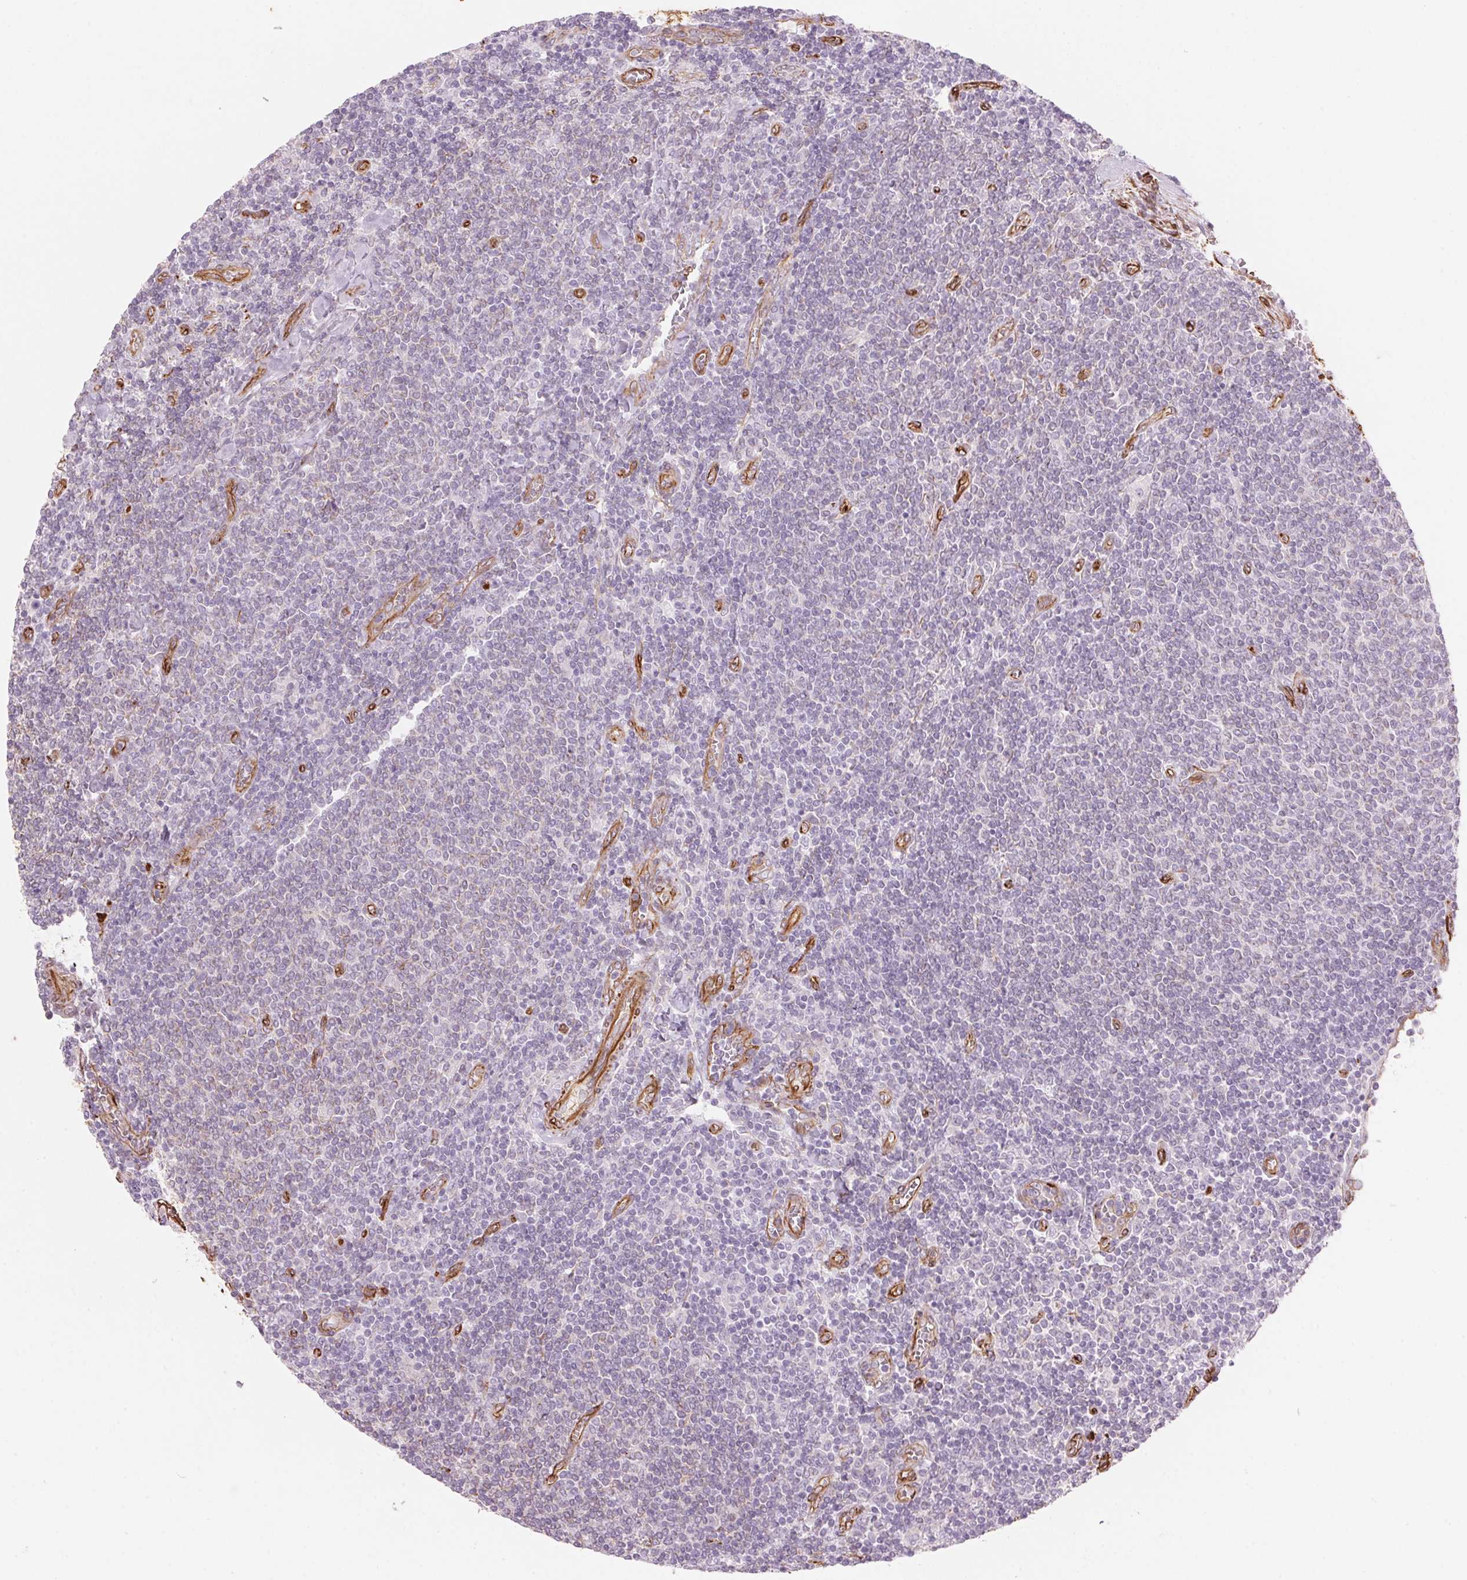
{"staining": {"intensity": "negative", "quantity": "none", "location": "none"}, "tissue": "lymphoma", "cell_type": "Tumor cells", "image_type": "cancer", "snomed": [{"axis": "morphology", "description": "Malignant lymphoma, non-Hodgkin's type, Low grade"}, {"axis": "topography", "description": "Lymph node"}], "caption": "Immunohistochemistry photomicrograph of neoplastic tissue: human malignant lymphoma, non-Hodgkin's type (low-grade) stained with DAB displays no significant protein expression in tumor cells.", "gene": "CLPS", "patient": {"sex": "male", "age": 52}}